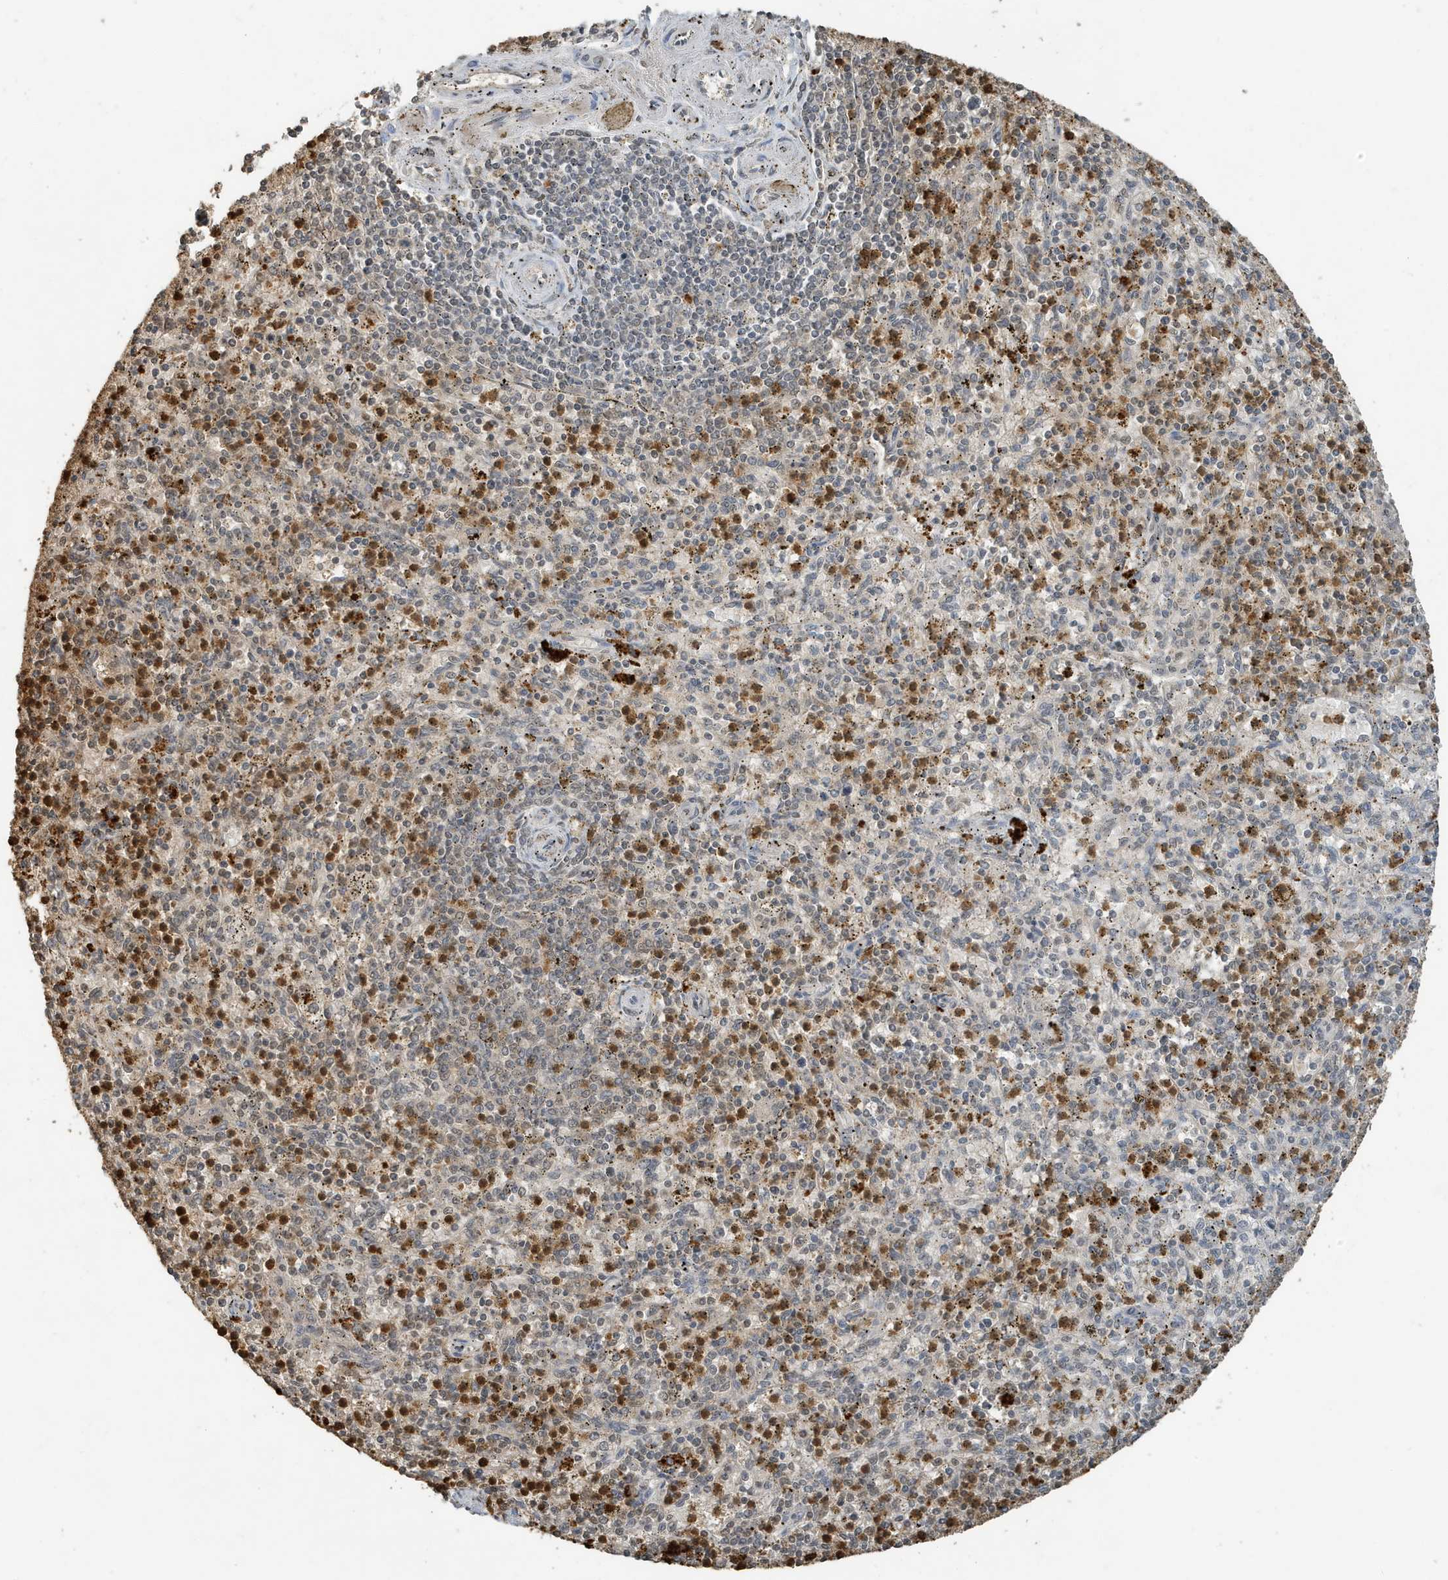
{"staining": {"intensity": "strong", "quantity": "25%-75%", "location": "cytoplasmic/membranous"}, "tissue": "spleen", "cell_type": "Cells in red pulp", "image_type": "normal", "snomed": [{"axis": "morphology", "description": "Normal tissue, NOS"}, {"axis": "topography", "description": "Spleen"}], "caption": "Immunohistochemical staining of unremarkable spleen displays high levels of strong cytoplasmic/membranous positivity in approximately 25%-75% of cells in red pulp.", "gene": "DEFA1", "patient": {"sex": "male", "age": 72}}